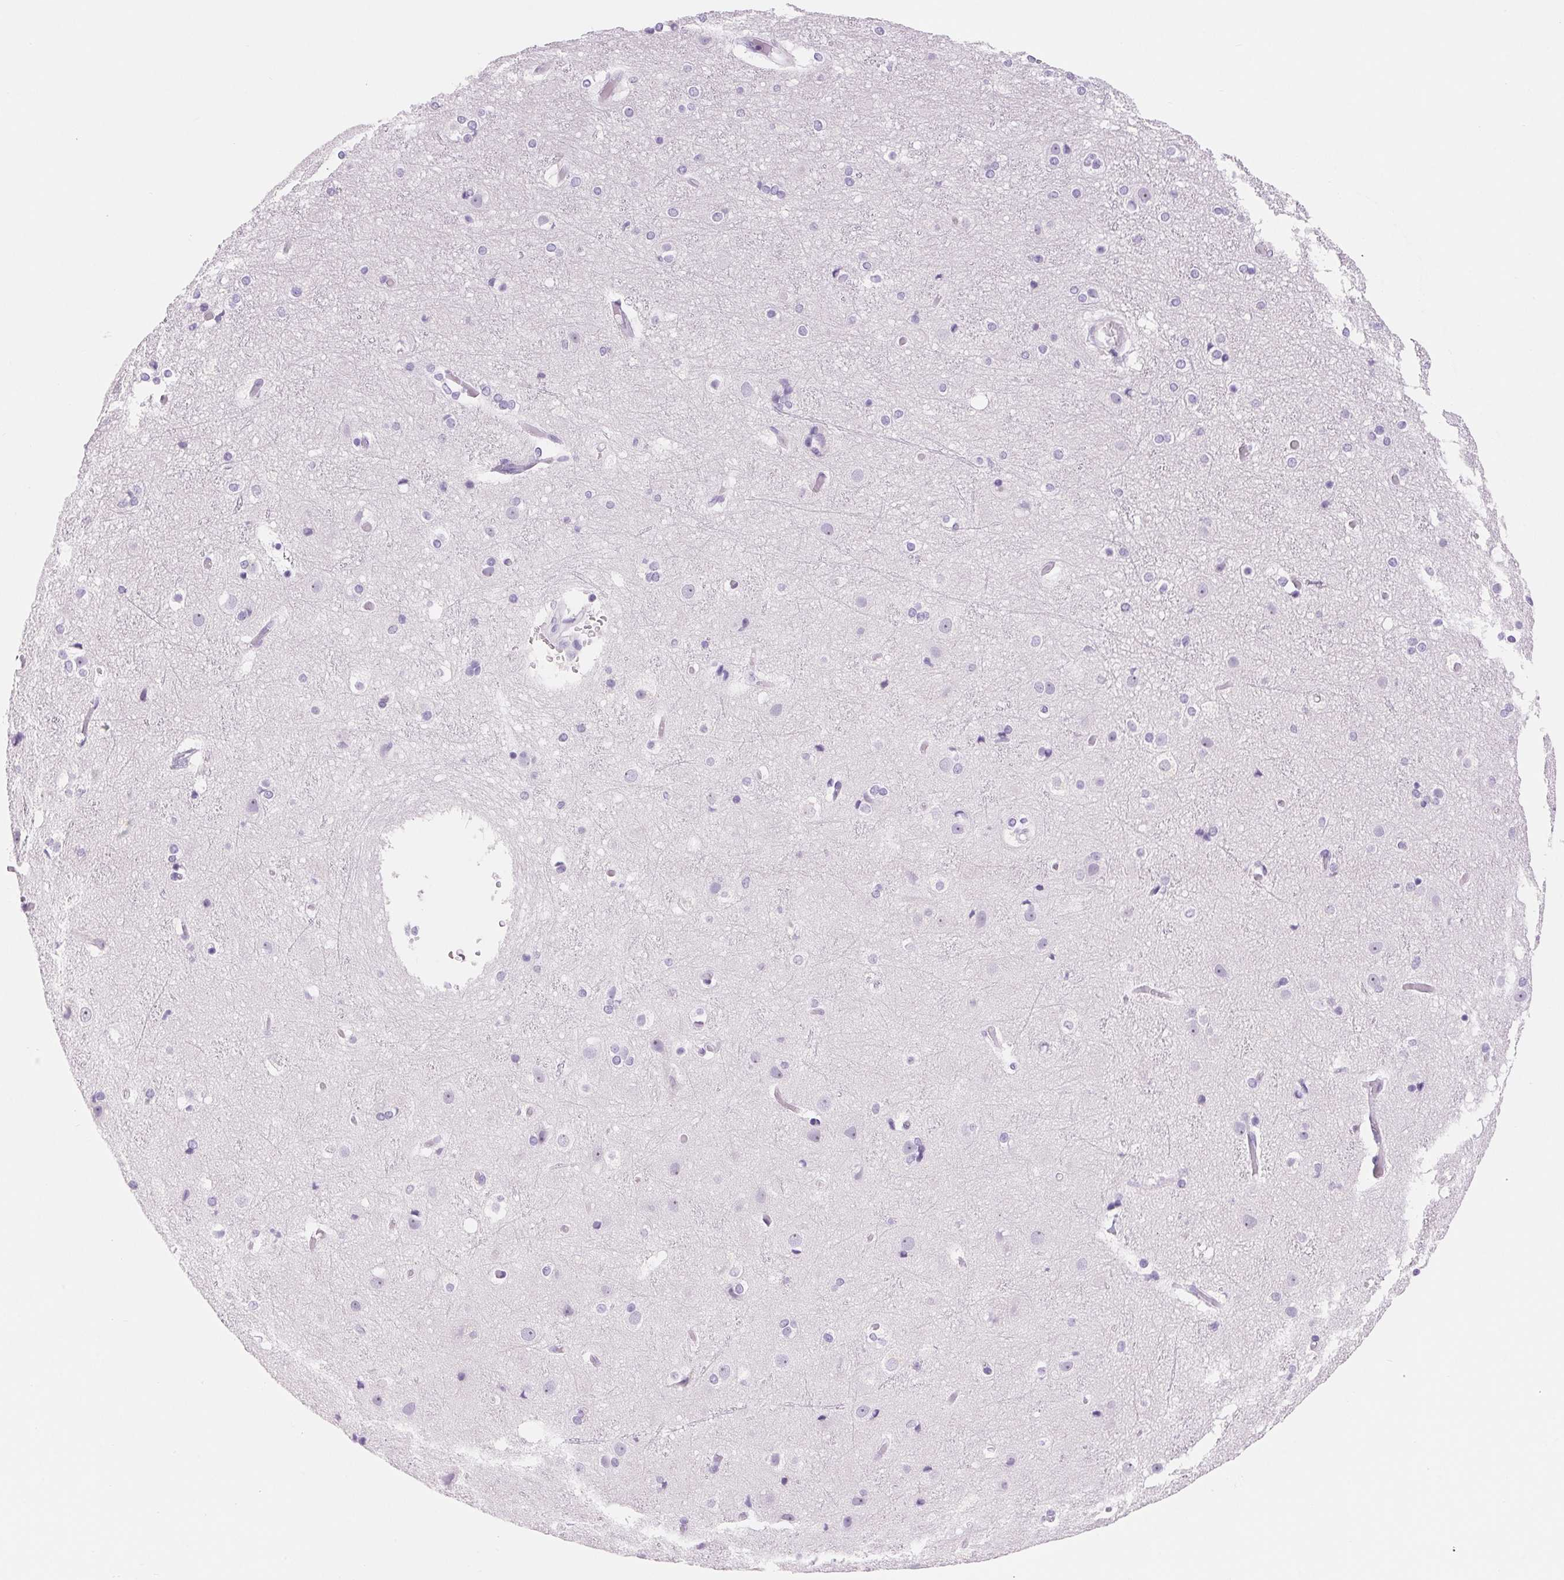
{"staining": {"intensity": "negative", "quantity": "none", "location": "none"}, "tissue": "cerebral cortex", "cell_type": "Endothelial cells", "image_type": "normal", "snomed": [{"axis": "morphology", "description": "Normal tissue, NOS"}, {"axis": "topography", "description": "Cerebral cortex"}], "caption": "Immunohistochemical staining of unremarkable cerebral cortex exhibits no significant expression in endothelial cells.", "gene": "ASGR2", "patient": {"sex": "female", "age": 52}}